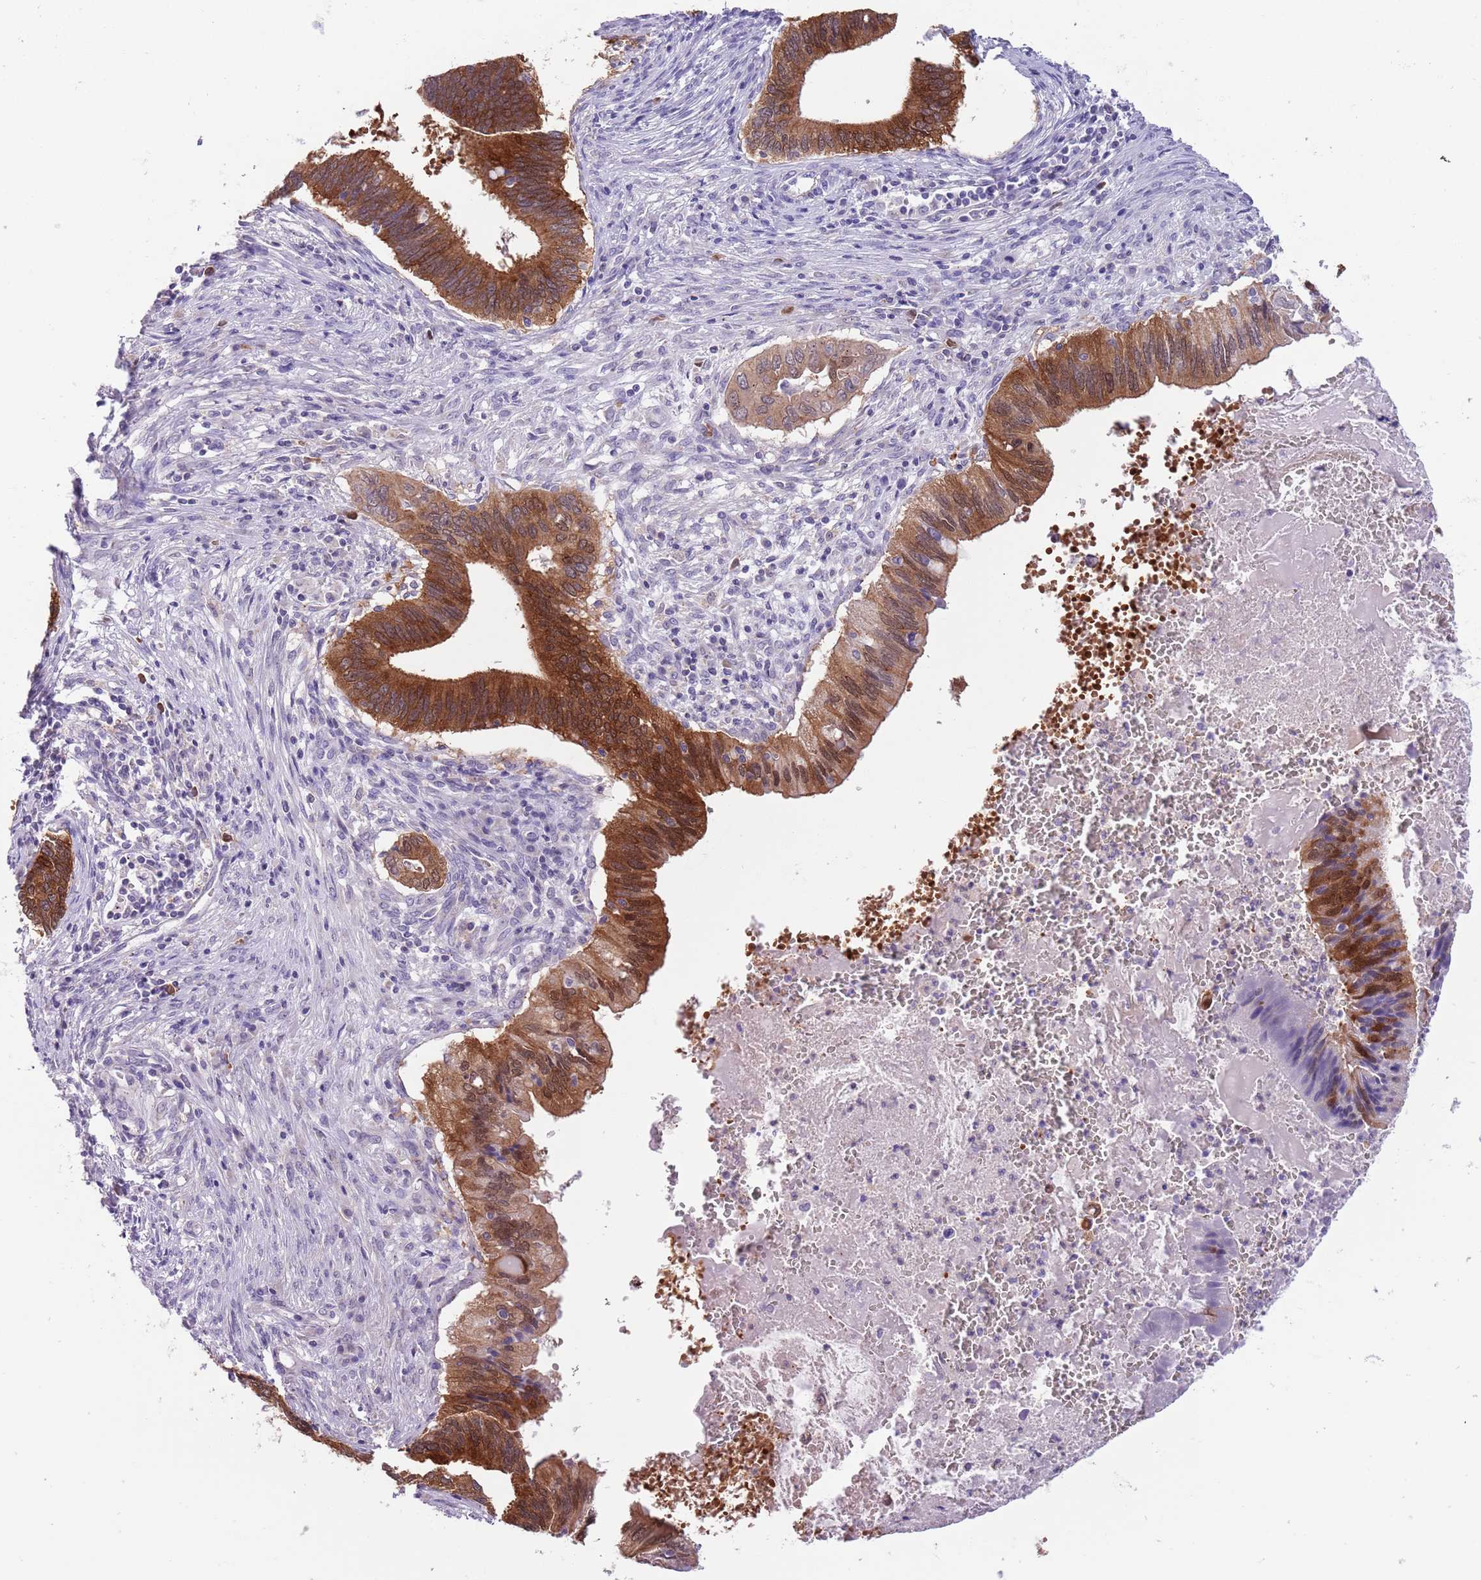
{"staining": {"intensity": "strong", "quantity": ">75%", "location": "cytoplasmic/membranous,nuclear"}, "tissue": "cervical cancer", "cell_type": "Tumor cells", "image_type": "cancer", "snomed": [{"axis": "morphology", "description": "Adenocarcinoma, NOS"}, {"axis": "topography", "description": "Cervix"}], "caption": "Immunohistochemistry (IHC) image of neoplastic tissue: human cervical adenocarcinoma stained using IHC displays high levels of strong protein expression localized specifically in the cytoplasmic/membranous and nuclear of tumor cells, appearing as a cytoplasmic/membranous and nuclear brown color.", "gene": "PFKFB2", "patient": {"sex": "female", "age": 42}}